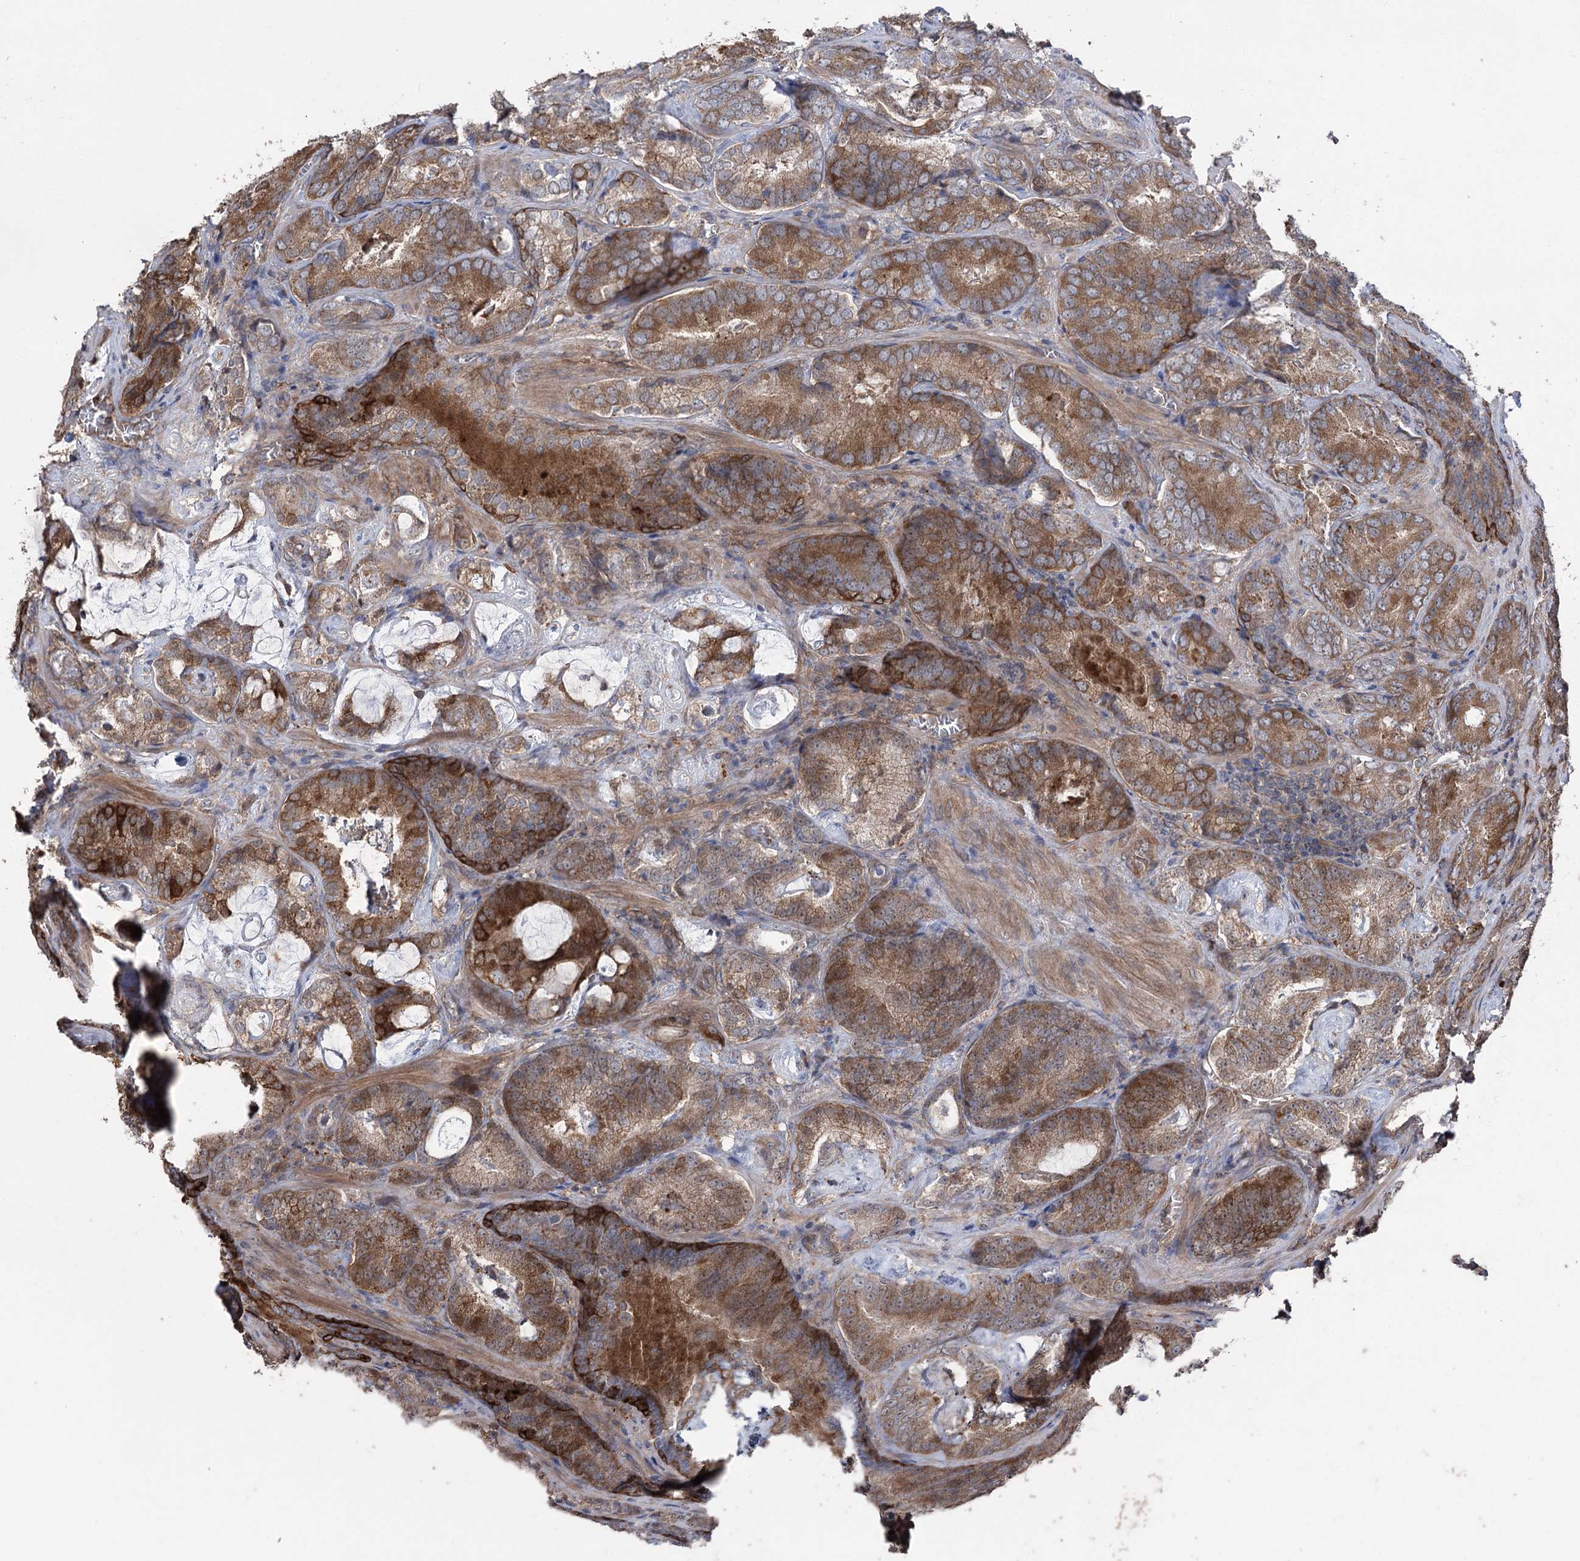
{"staining": {"intensity": "moderate", "quantity": ">75%", "location": "cytoplasmic/membranous"}, "tissue": "prostate cancer", "cell_type": "Tumor cells", "image_type": "cancer", "snomed": [{"axis": "morphology", "description": "Adenocarcinoma, Low grade"}, {"axis": "topography", "description": "Prostate"}], "caption": "Prostate cancer (low-grade adenocarcinoma) tissue reveals moderate cytoplasmic/membranous staining in approximately >75% of tumor cells, visualized by immunohistochemistry. The protein is shown in brown color, while the nuclei are stained blue.", "gene": "OTUD1", "patient": {"sex": "male", "age": 60}}